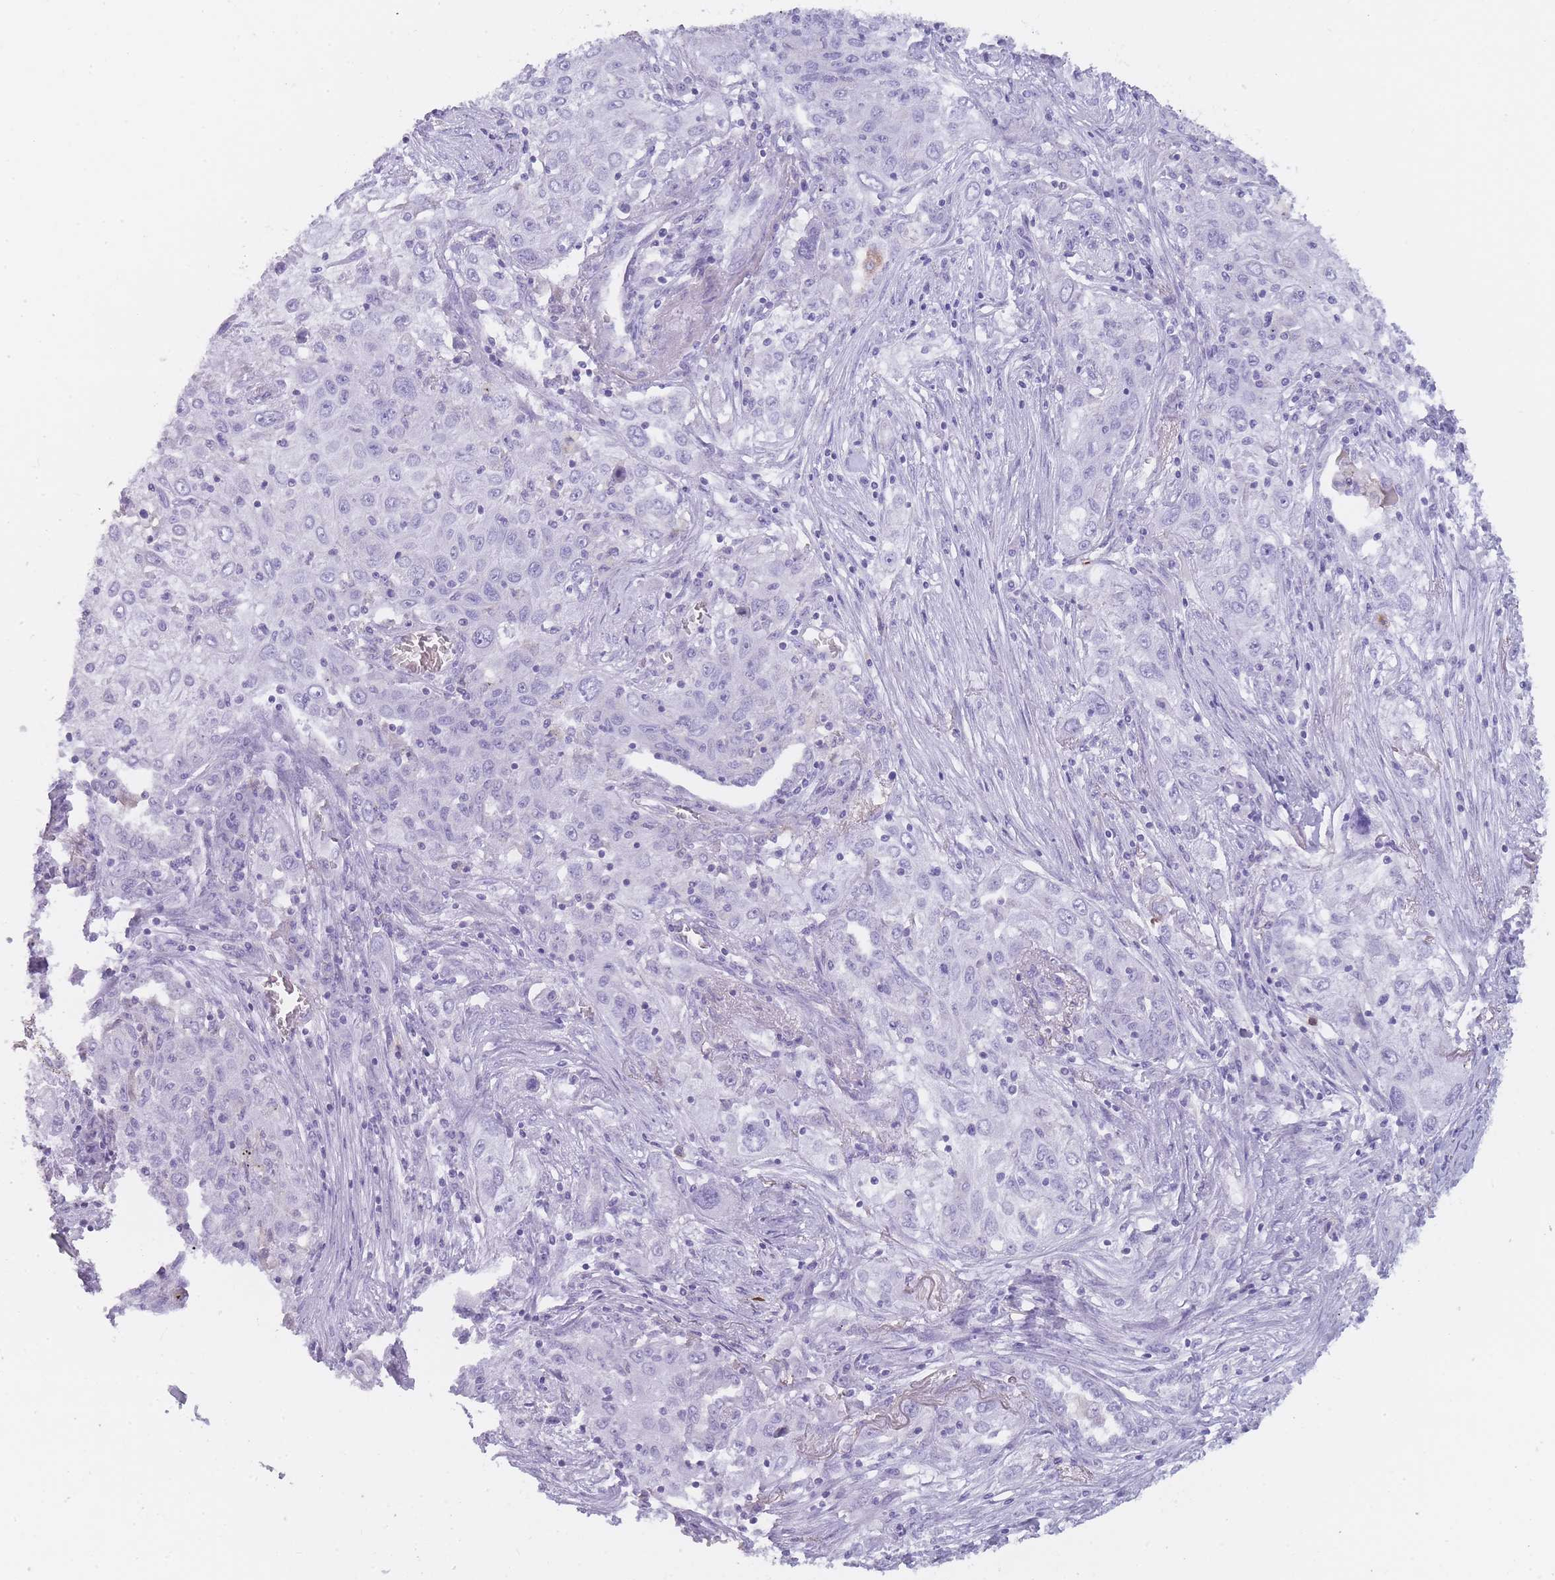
{"staining": {"intensity": "negative", "quantity": "none", "location": "none"}, "tissue": "lung cancer", "cell_type": "Tumor cells", "image_type": "cancer", "snomed": [{"axis": "morphology", "description": "Squamous cell carcinoma, NOS"}, {"axis": "topography", "description": "Lung"}], "caption": "High magnification brightfield microscopy of squamous cell carcinoma (lung) stained with DAB (brown) and counterstained with hematoxylin (blue): tumor cells show no significant positivity. (DAB (3,3'-diaminobenzidine) IHC, high magnification).", "gene": "CR1L", "patient": {"sex": "female", "age": 69}}